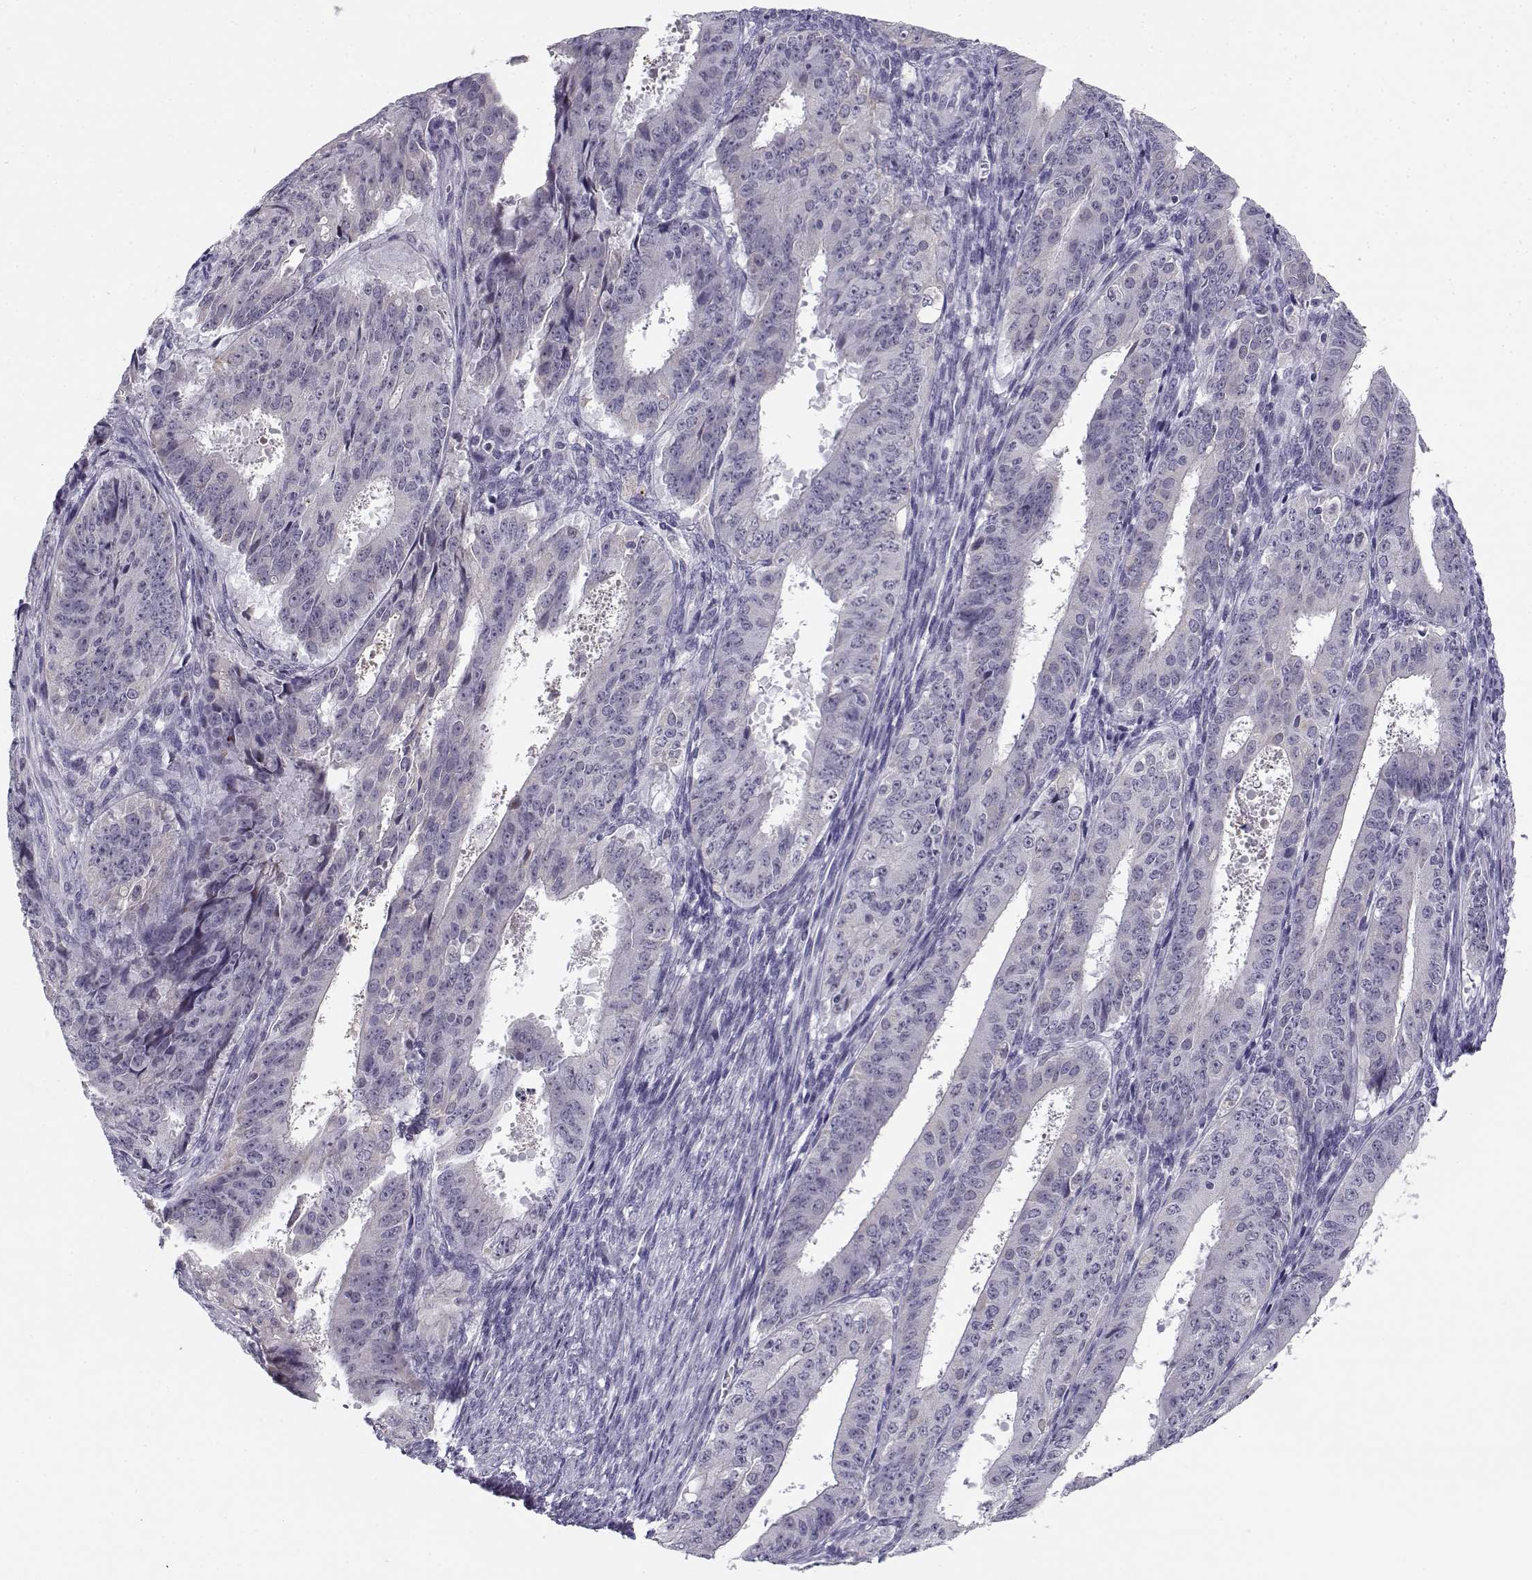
{"staining": {"intensity": "negative", "quantity": "none", "location": "none"}, "tissue": "ovarian cancer", "cell_type": "Tumor cells", "image_type": "cancer", "snomed": [{"axis": "morphology", "description": "Carcinoma, endometroid"}, {"axis": "topography", "description": "Ovary"}], "caption": "Tumor cells show no significant expression in ovarian cancer.", "gene": "DDX25", "patient": {"sex": "female", "age": 42}}